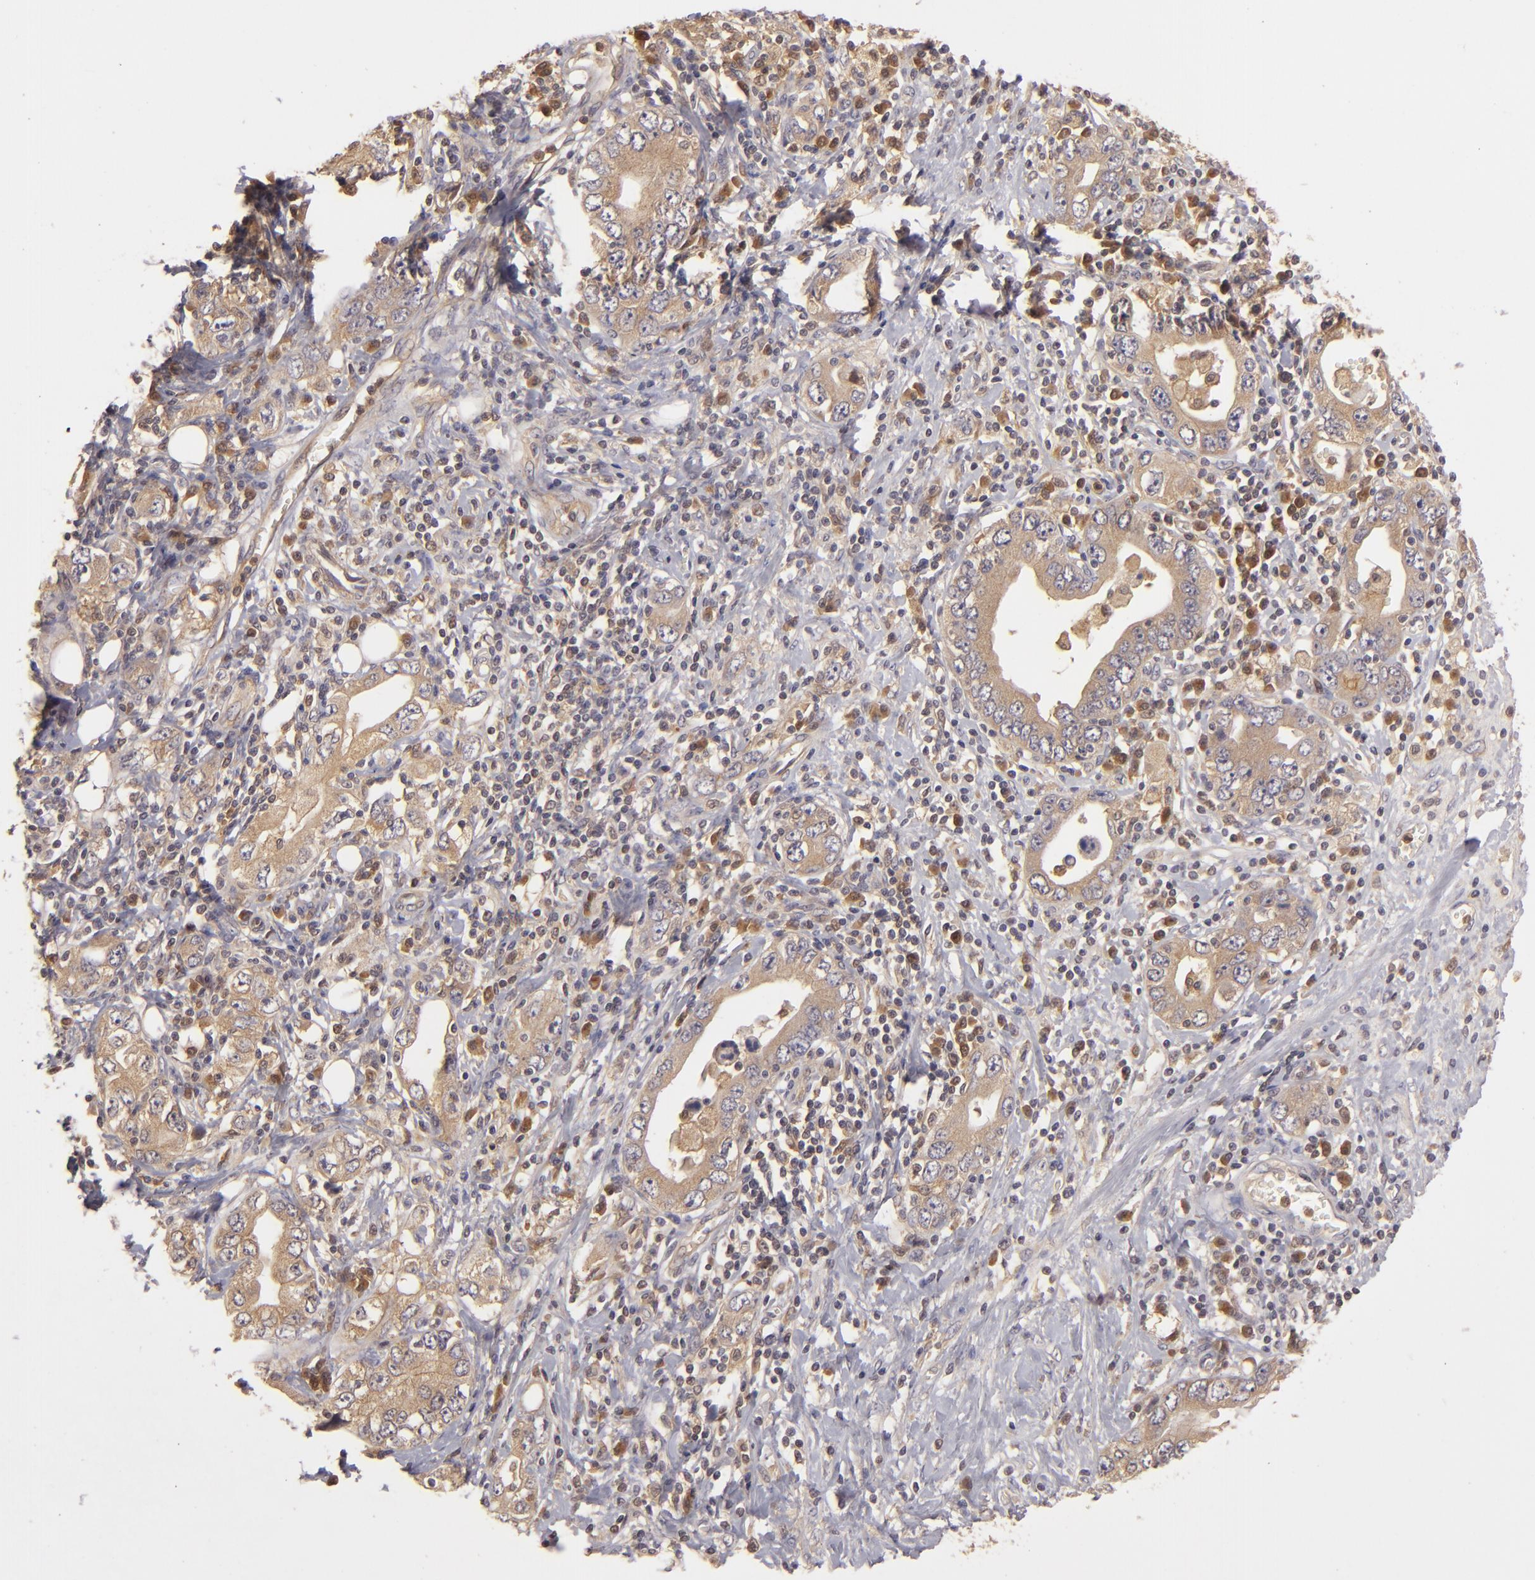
{"staining": {"intensity": "moderate", "quantity": ">75%", "location": "cytoplasmic/membranous"}, "tissue": "stomach cancer", "cell_type": "Tumor cells", "image_type": "cancer", "snomed": [{"axis": "morphology", "description": "Adenocarcinoma, NOS"}, {"axis": "topography", "description": "Stomach, lower"}], "caption": "This is a photomicrograph of immunohistochemistry (IHC) staining of stomach cancer (adenocarcinoma), which shows moderate positivity in the cytoplasmic/membranous of tumor cells.", "gene": "PRKCD", "patient": {"sex": "female", "age": 93}}